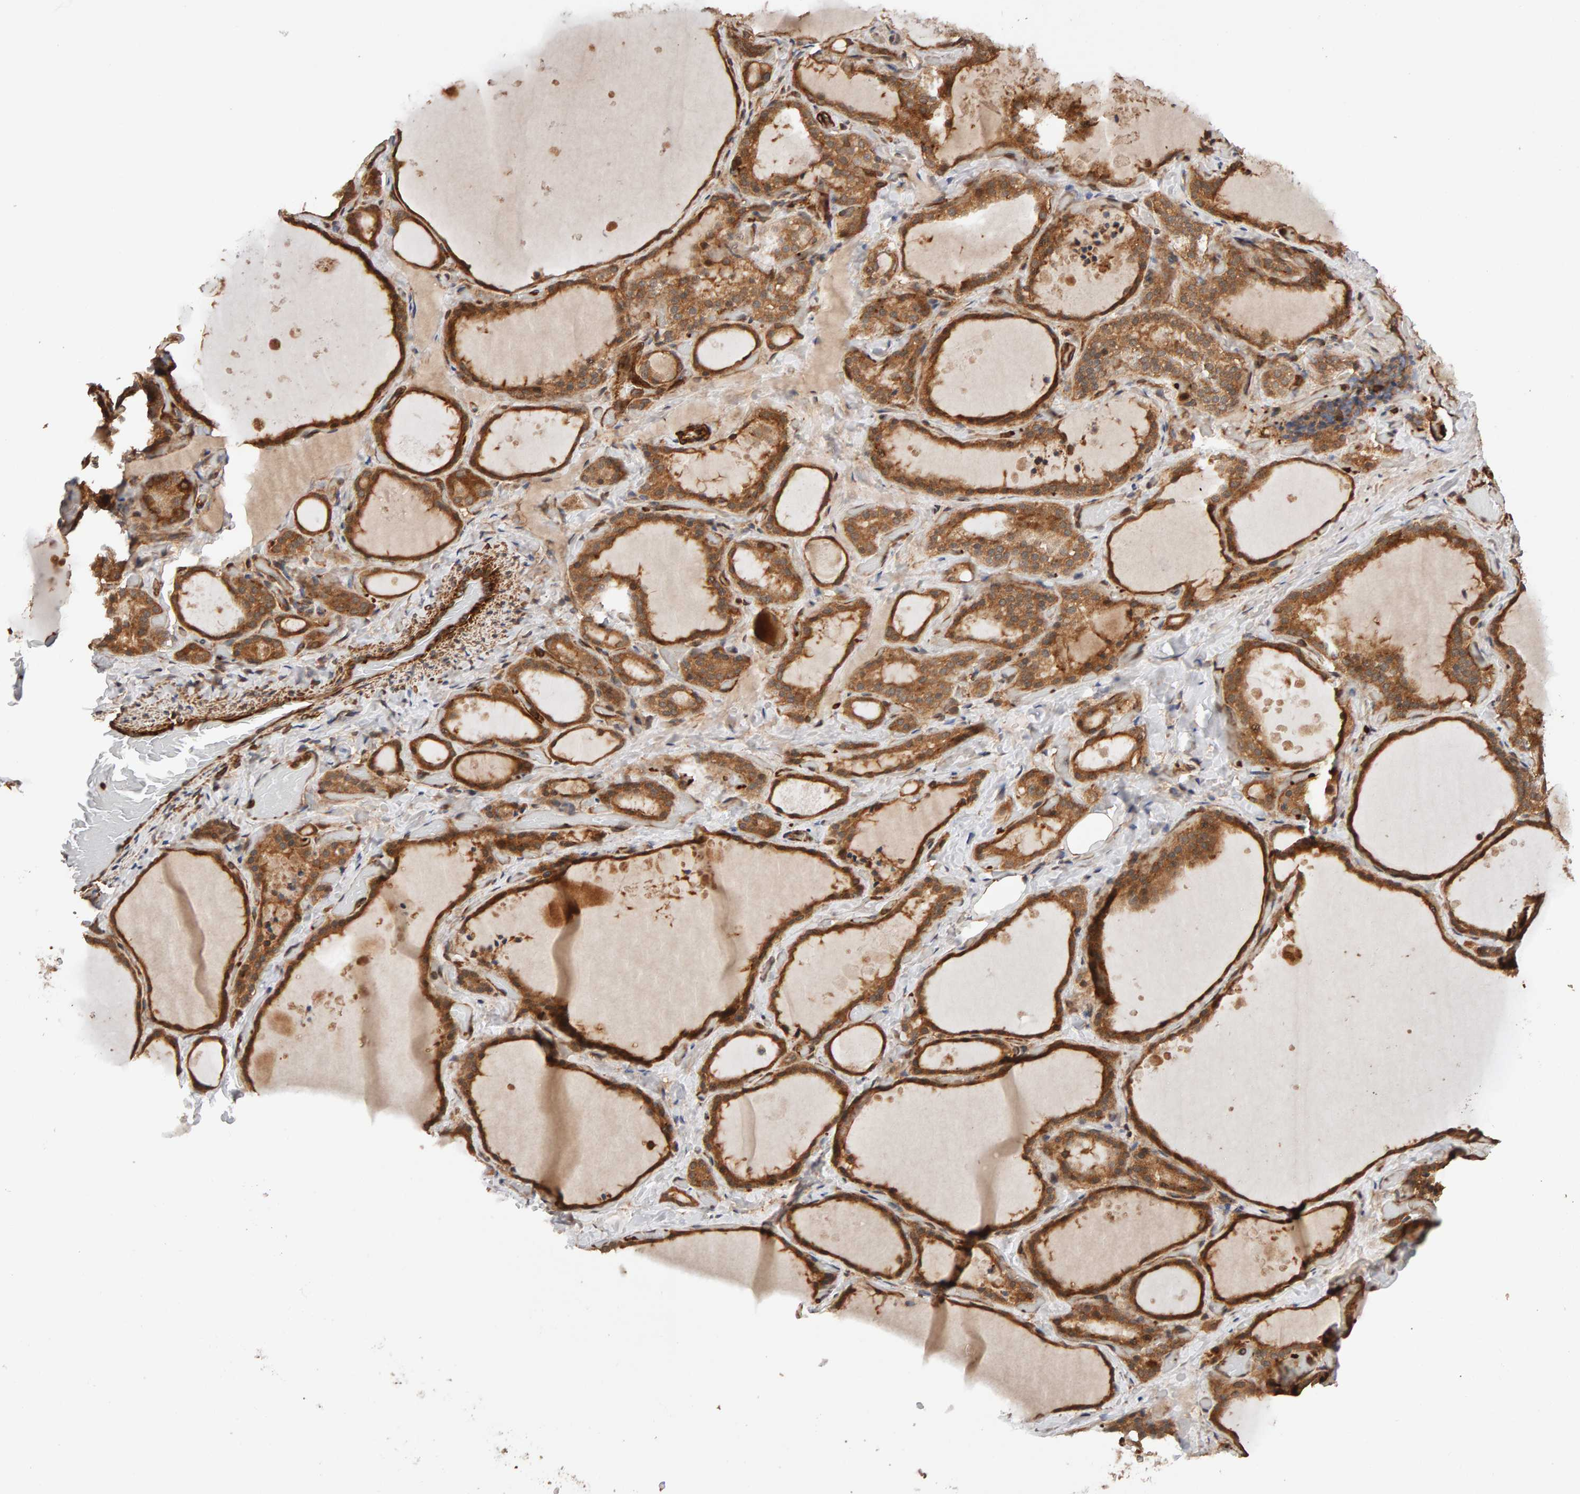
{"staining": {"intensity": "moderate", "quantity": ">75%", "location": "cytoplasmic/membranous"}, "tissue": "thyroid gland", "cell_type": "Glandular cells", "image_type": "normal", "snomed": [{"axis": "morphology", "description": "Normal tissue, NOS"}, {"axis": "topography", "description": "Thyroid gland"}], "caption": "Immunohistochemical staining of normal human thyroid gland exhibits >75% levels of moderate cytoplasmic/membranous protein staining in approximately >75% of glandular cells. (DAB (3,3'-diaminobenzidine) IHC, brown staining for protein, blue staining for nuclei).", "gene": "SYNRG", "patient": {"sex": "female", "age": 44}}